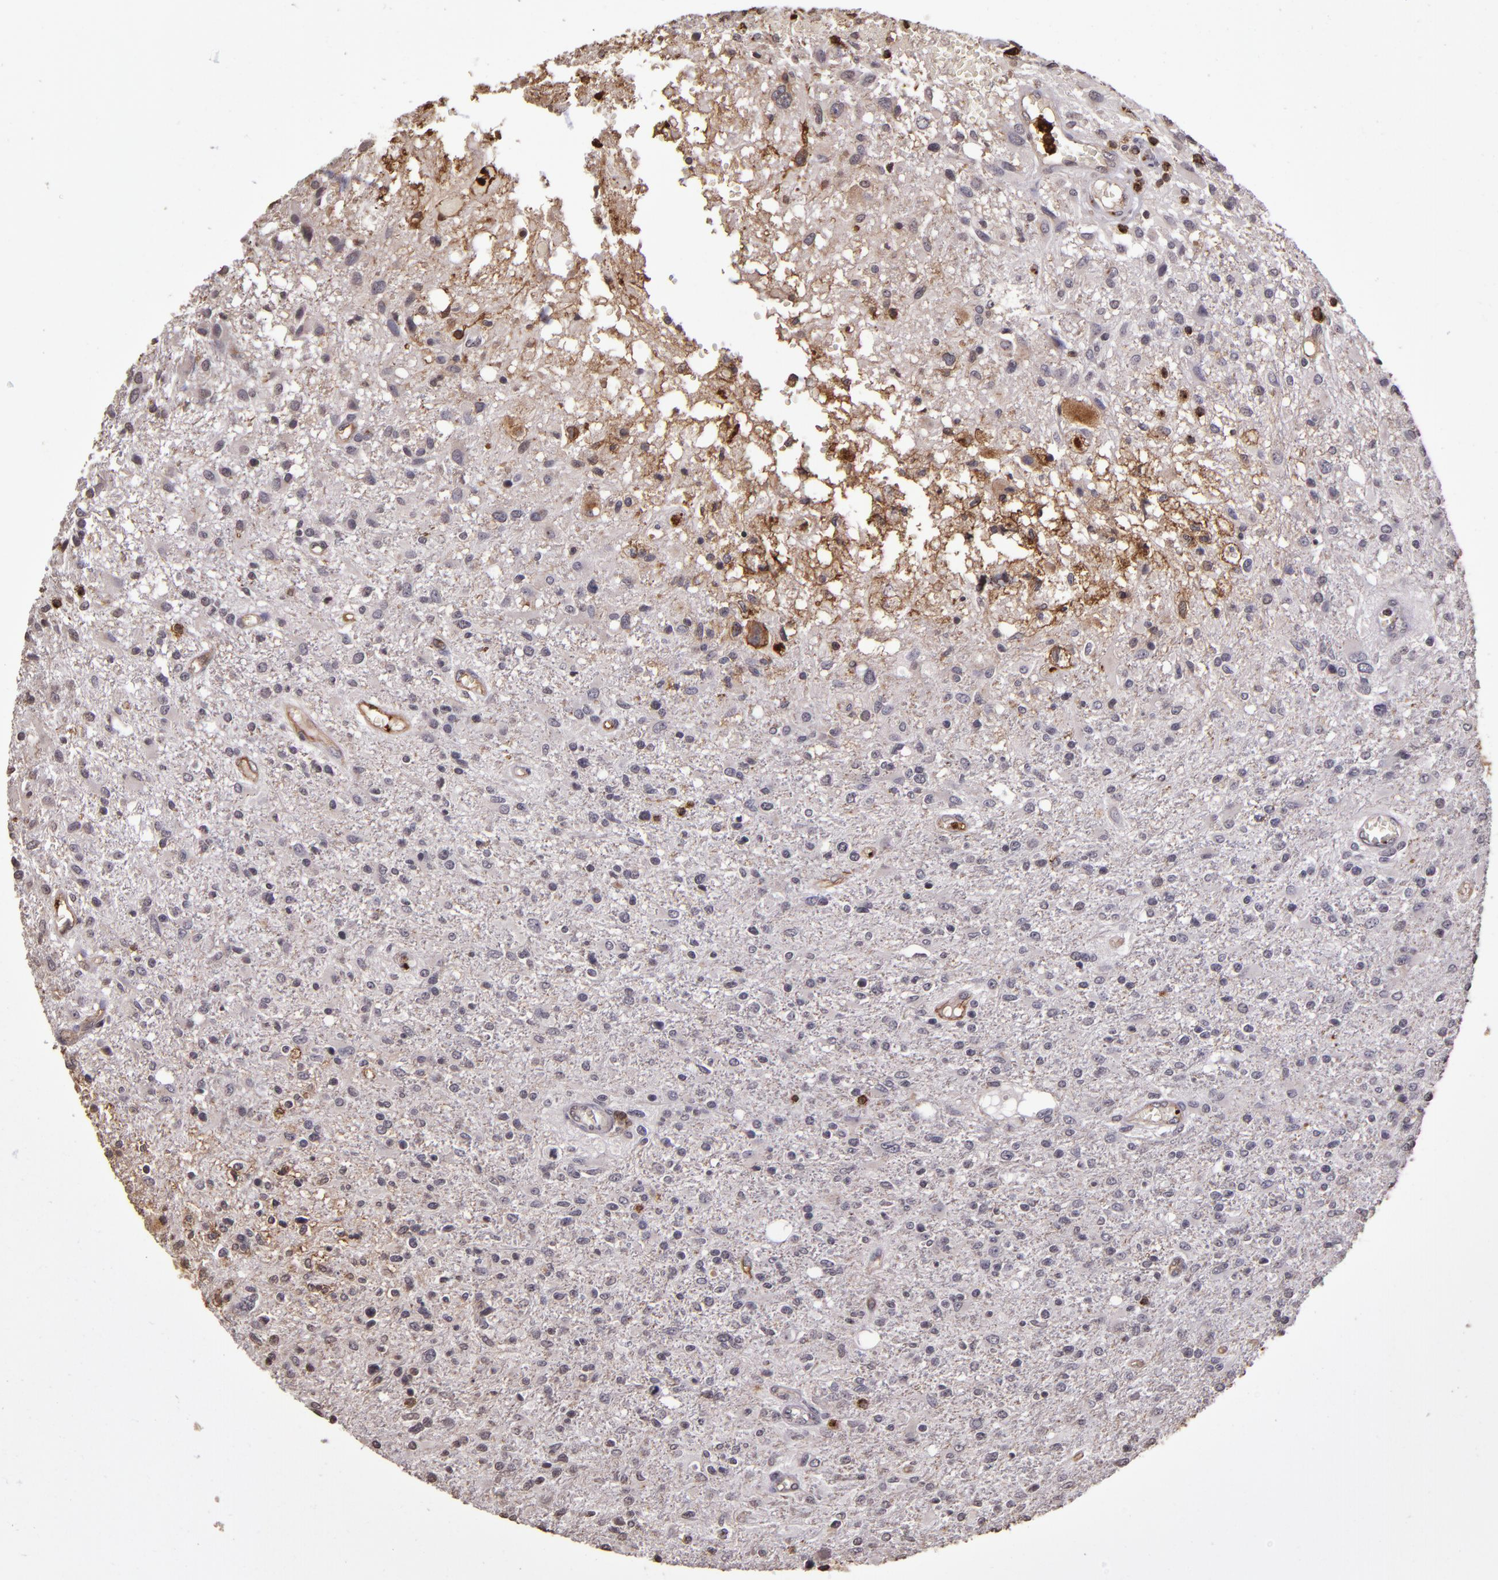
{"staining": {"intensity": "negative", "quantity": "none", "location": "none"}, "tissue": "glioma", "cell_type": "Tumor cells", "image_type": "cancer", "snomed": [{"axis": "morphology", "description": "Glioma, malignant, High grade"}, {"axis": "topography", "description": "Cerebral cortex"}], "caption": "The photomicrograph reveals no significant positivity in tumor cells of glioma.", "gene": "SLC2A3", "patient": {"sex": "male", "age": 76}}